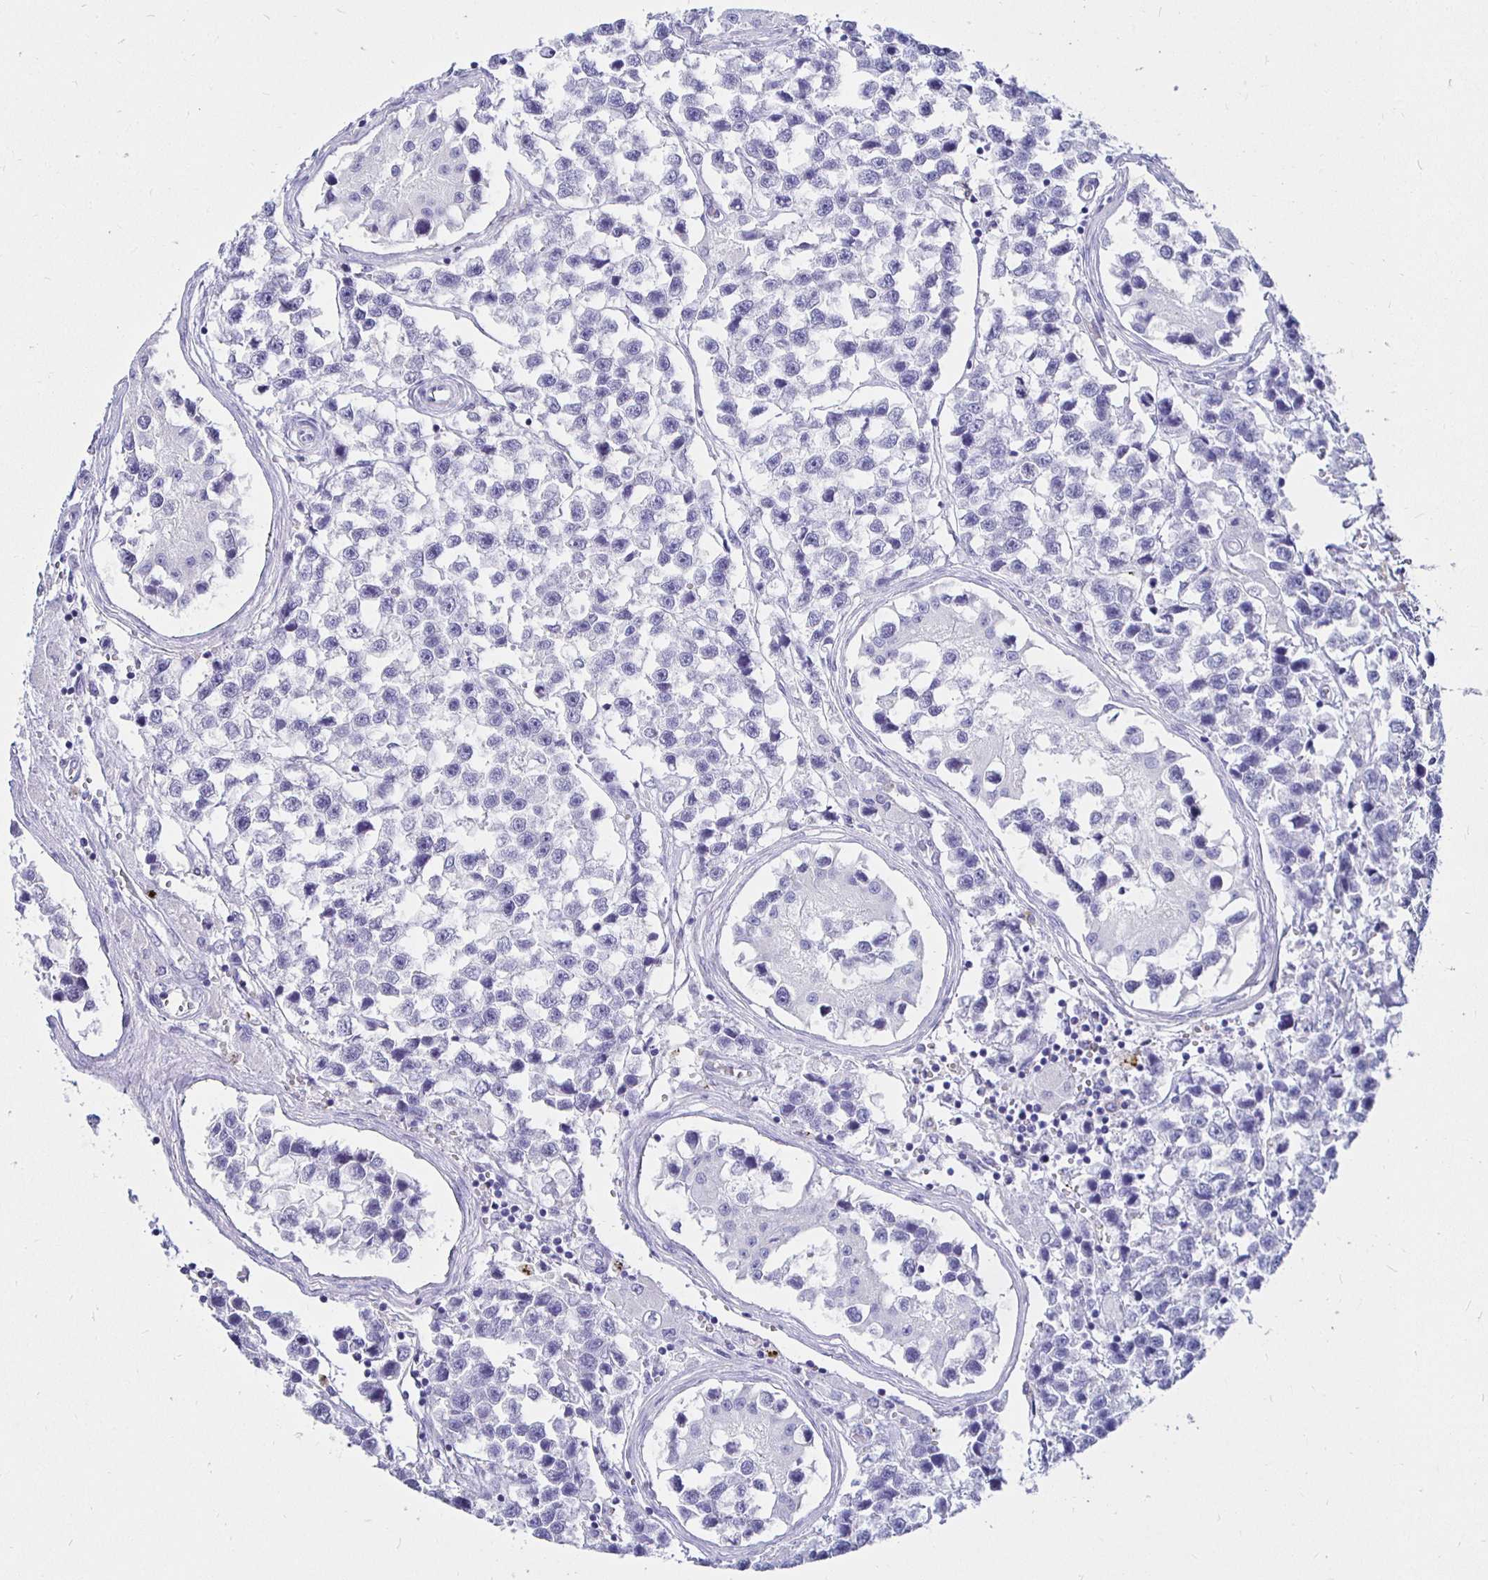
{"staining": {"intensity": "negative", "quantity": "none", "location": "none"}, "tissue": "testis cancer", "cell_type": "Tumor cells", "image_type": "cancer", "snomed": [{"axis": "morphology", "description": "Seminoma, NOS"}, {"axis": "topography", "description": "Testis"}], "caption": "Tumor cells are negative for protein expression in human testis cancer (seminoma).", "gene": "UMOD", "patient": {"sex": "male", "age": 26}}